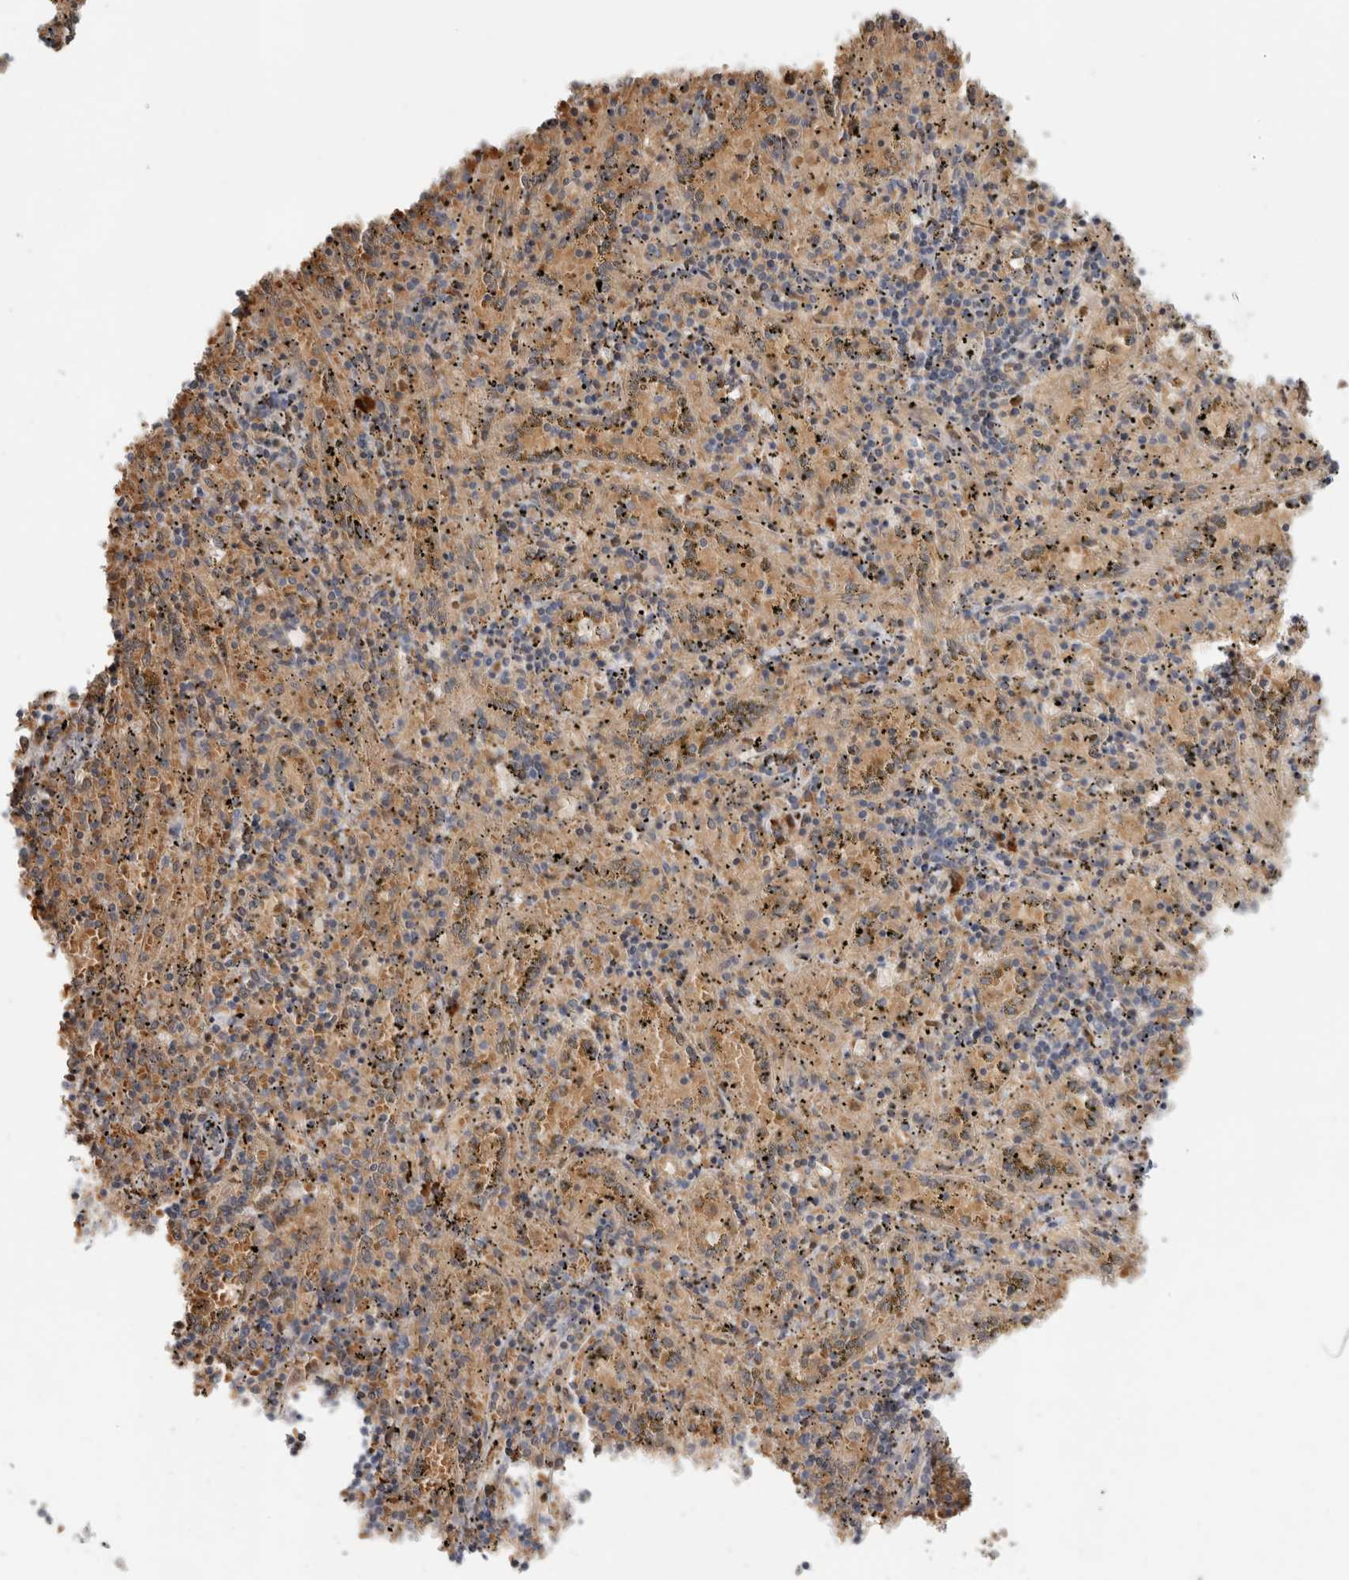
{"staining": {"intensity": "moderate", "quantity": "<25%", "location": "cytoplasmic/membranous"}, "tissue": "spleen", "cell_type": "Cells in red pulp", "image_type": "normal", "snomed": [{"axis": "morphology", "description": "Normal tissue, NOS"}, {"axis": "topography", "description": "Spleen"}], "caption": "This is an image of immunohistochemistry staining of unremarkable spleen, which shows moderate expression in the cytoplasmic/membranous of cells in red pulp.", "gene": "APOL2", "patient": {"sex": "male", "age": 11}}